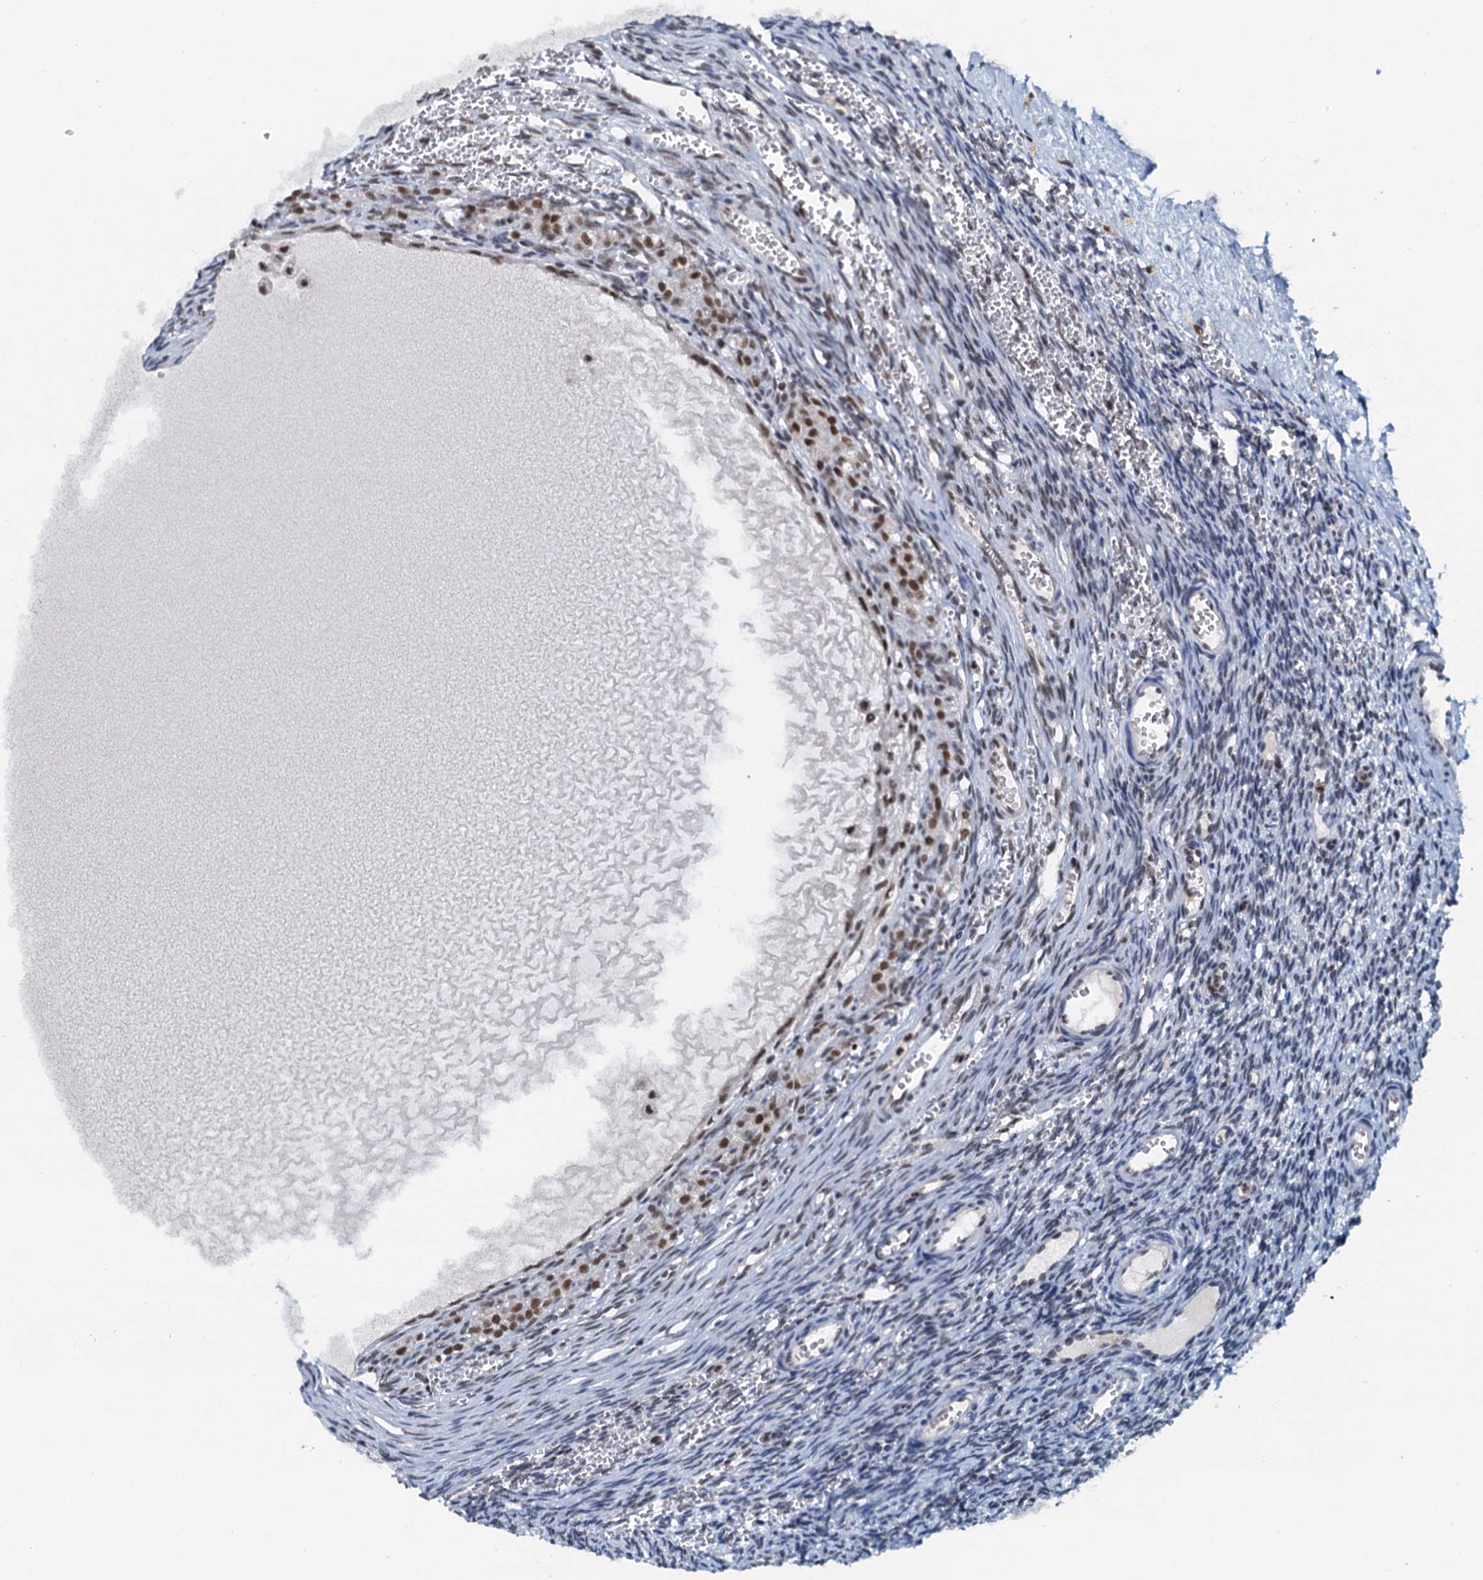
{"staining": {"intensity": "negative", "quantity": "none", "location": "none"}, "tissue": "ovary", "cell_type": "Ovarian stroma cells", "image_type": "normal", "snomed": [{"axis": "morphology", "description": "Normal tissue, NOS"}, {"axis": "topography", "description": "Ovary"}], "caption": "IHC histopathology image of benign ovary: ovary stained with DAB displays no significant protein expression in ovarian stroma cells. The staining is performed using DAB (3,3'-diaminobenzidine) brown chromogen with nuclei counter-stained in using hematoxylin.", "gene": "SNRPD1", "patient": {"sex": "female", "age": 39}}